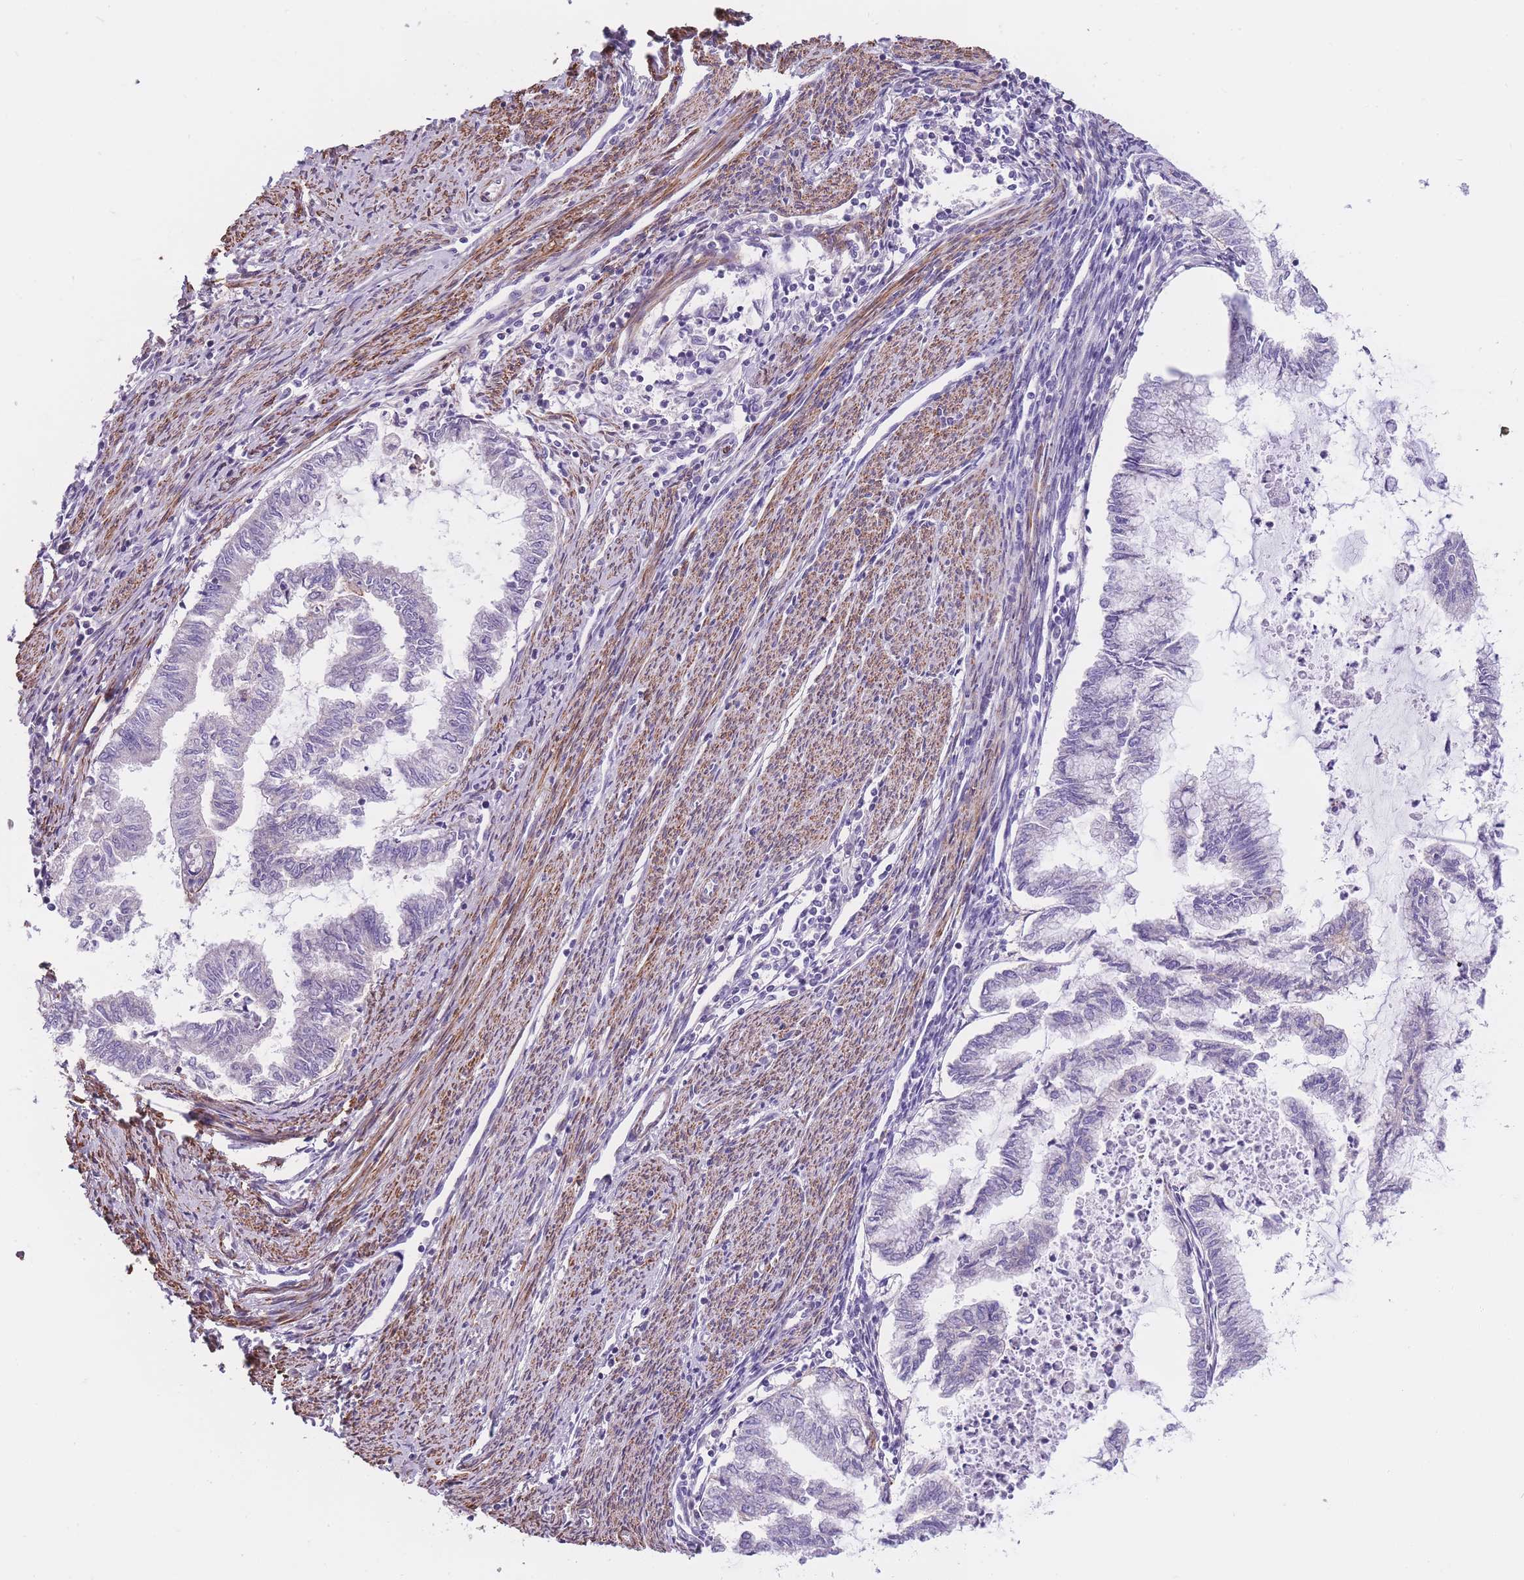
{"staining": {"intensity": "negative", "quantity": "none", "location": "none"}, "tissue": "endometrial cancer", "cell_type": "Tumor cells", "image_type": "cancer", "snomed": [{"axis": "morphology", "description": "Adenocarcinoma, NOS"}, {"axis": "topography", "description": "Endometrium"}], "caption": "High power microscopy image of an immunohistochemistry (IHC) histopathology image of adenocarcinoma (endometrial), revealing no significant expression in tumor cells.", "gene": "FAM124A", "patient": {"sex": "female", "age": 79}}